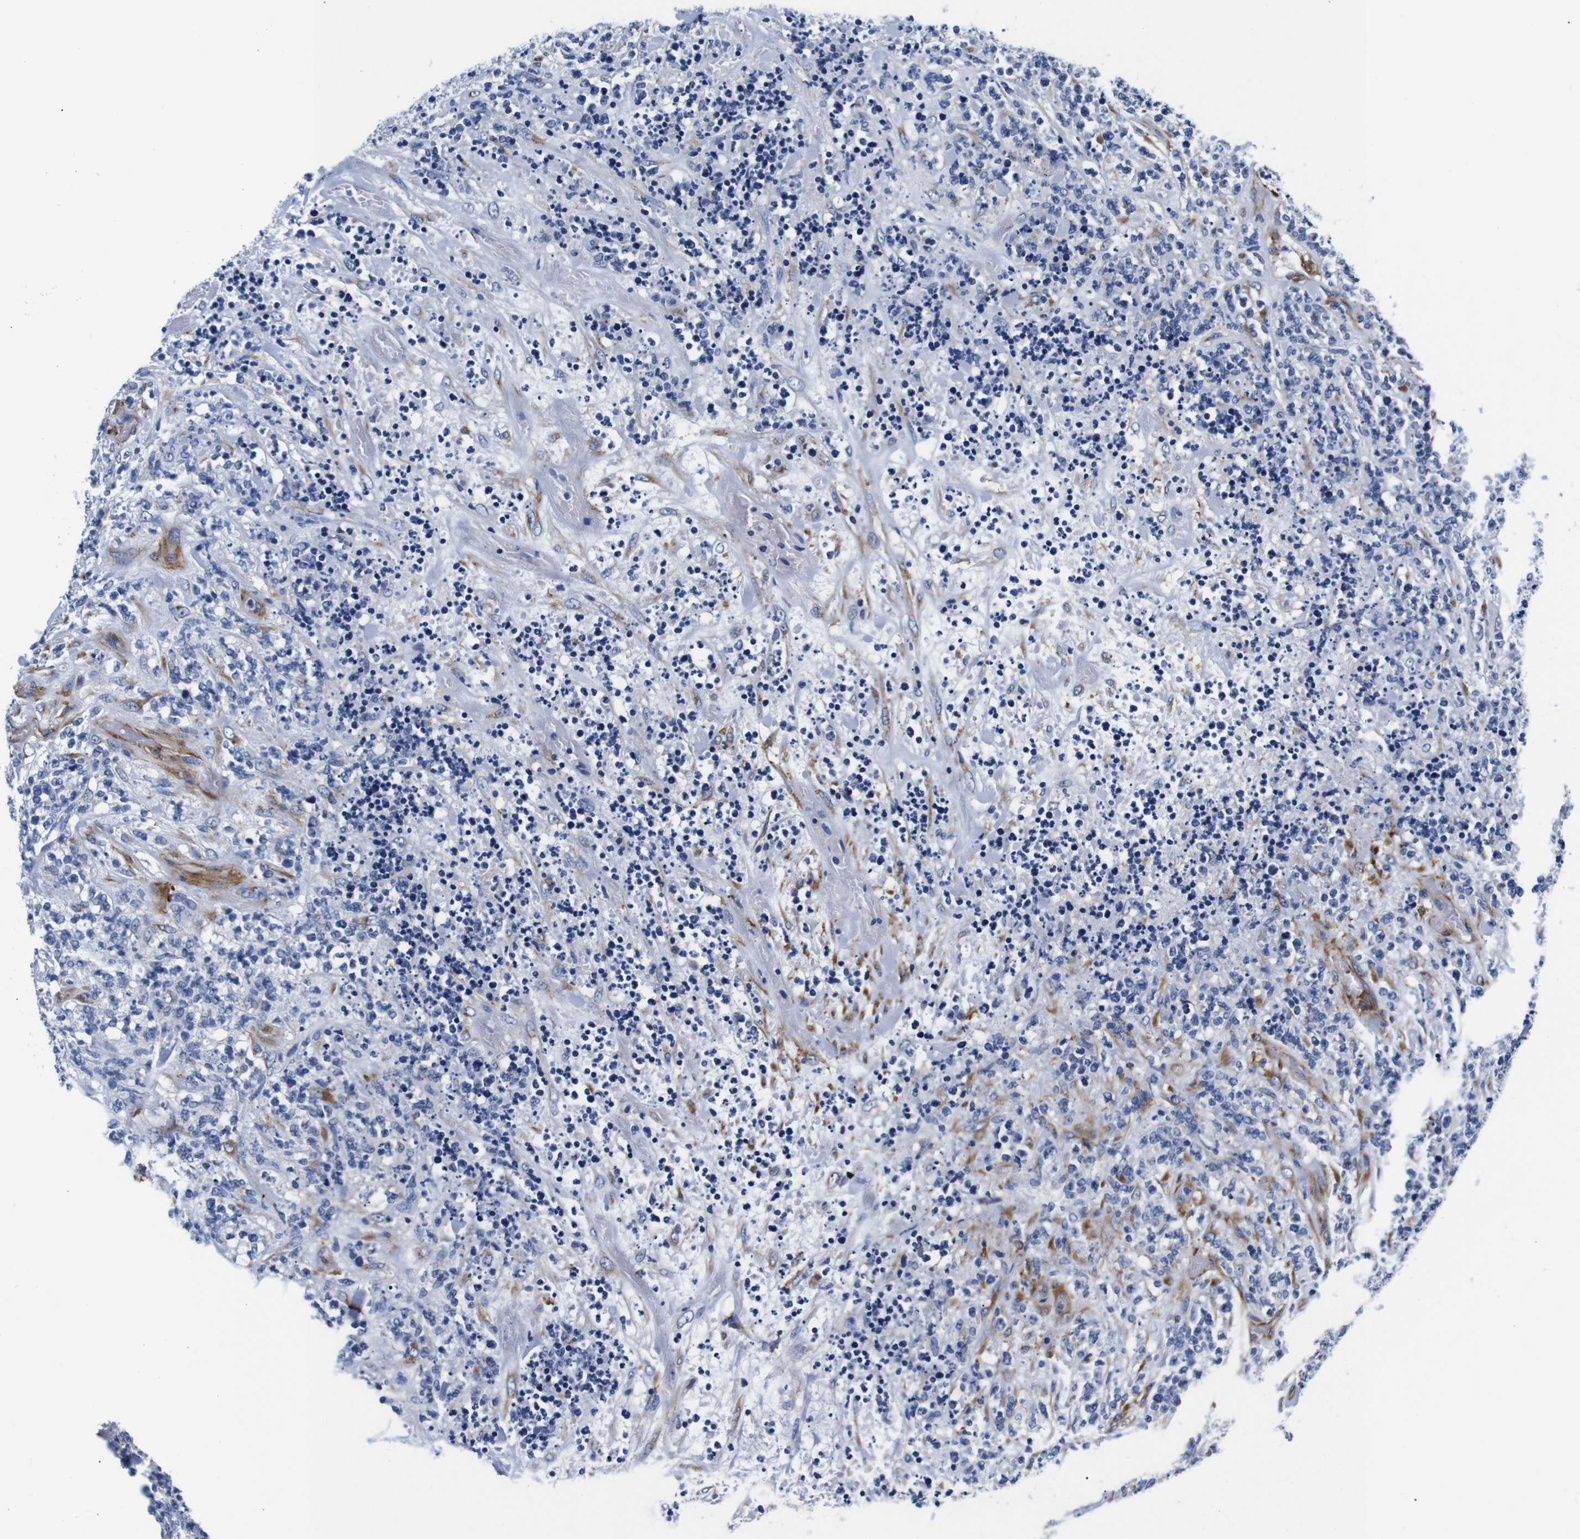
{"staining": {"intensity": "negative", "quantity": "none", "location": "none"}, "tissue": "lymphoma", "cell_type": "Tumor cells", "image_type": "cancer", "snomed": [{"axis": "morphology", "description": "Malignant lymphoma, non-Hodgkin's type, High grade"}, {"axis": "topography", "description": "Soft tissue"}], "caption": "Tumor cells show no significant expression in lymphoma.", "gene": "LRIG1", "patient": {"sex": "male", "age": 18}}